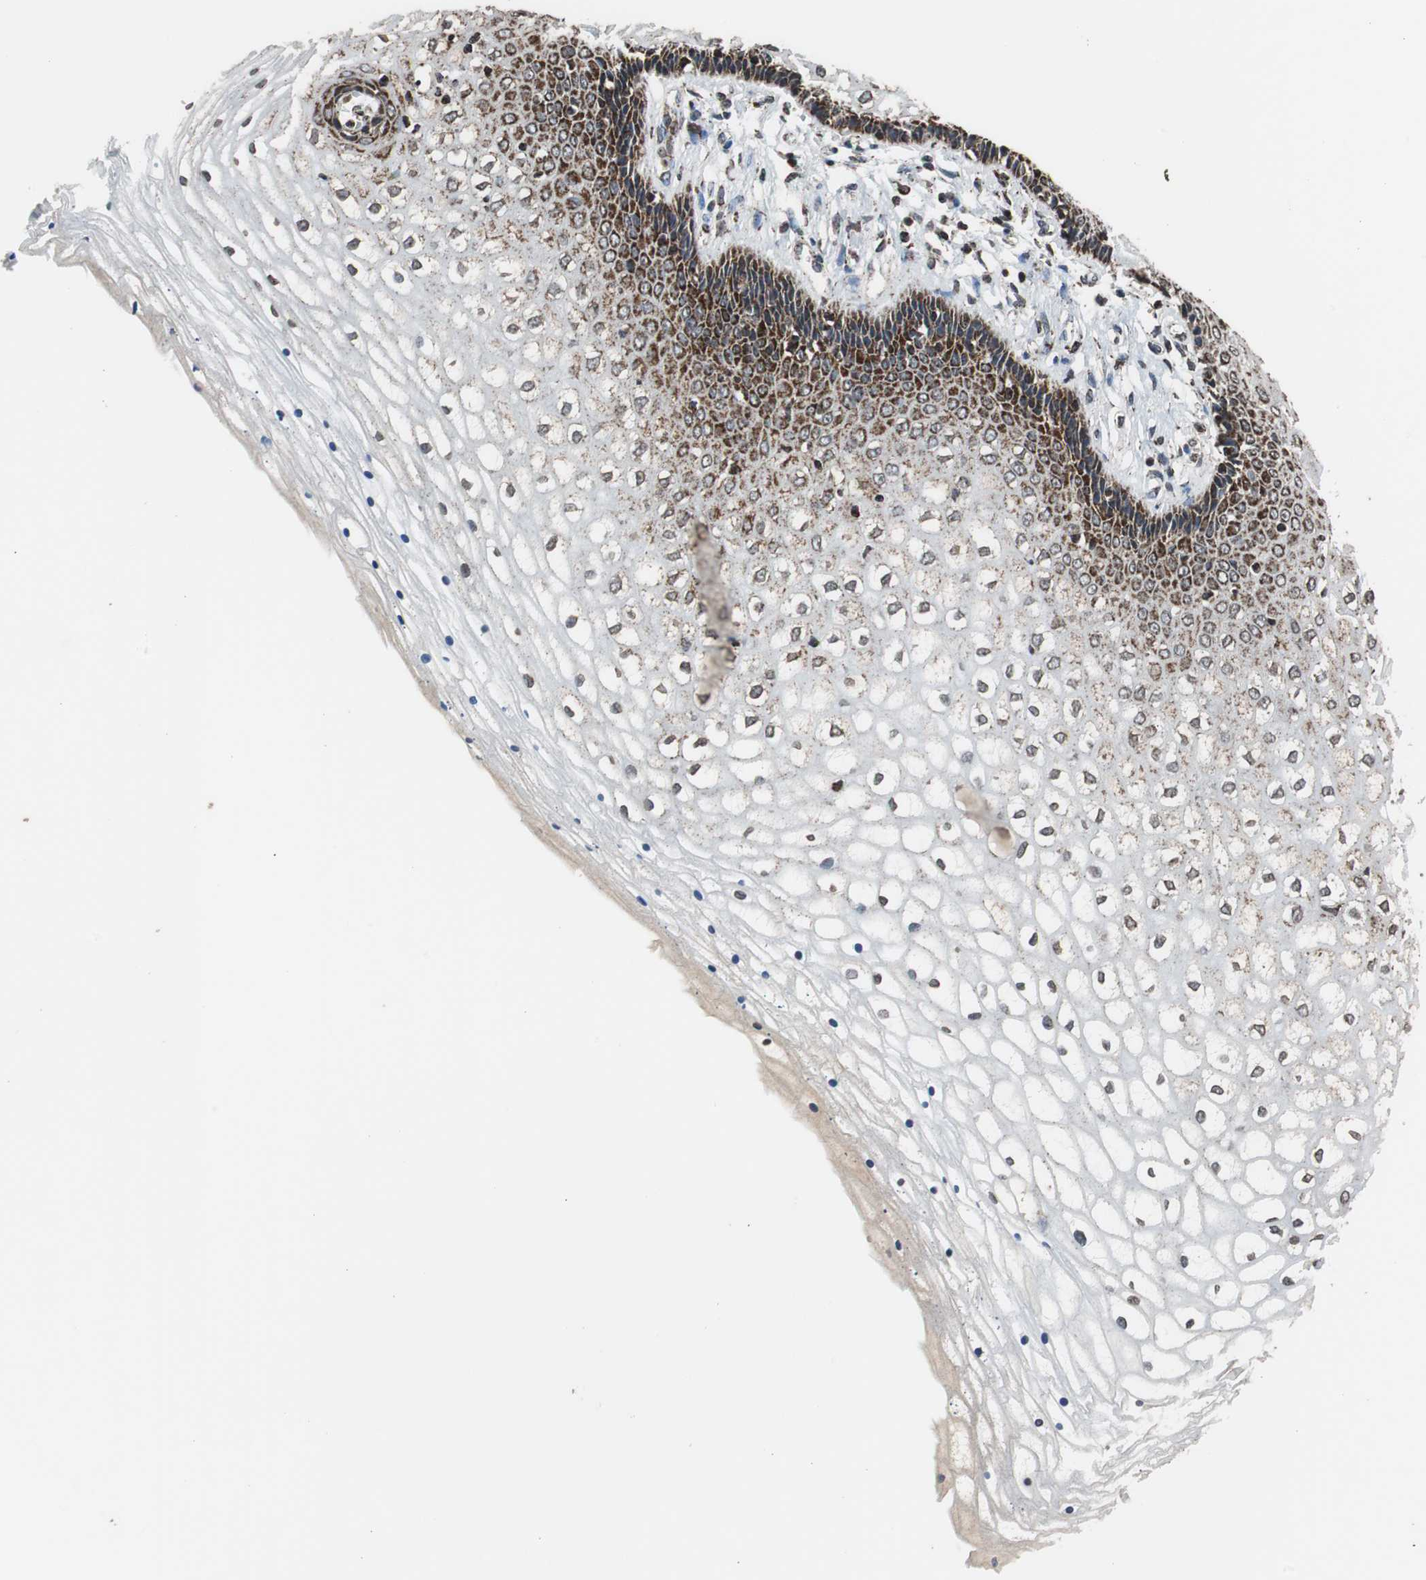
{"staining": {"intensity": "strong", "quantity": "25%-75%", "location": "cytoplasmic/membranous"}, "tissue": "vagina", "cell_type": "Squamous epithelial cells", "image_type": "normal", "snomed": [{"axis": "morphology", "description": "Normal tissue, NOS"}, {"axis": "topography", "description": "Soft tissue"}, {"axis": "topography", "description": "Vagina"}], "caption": "An IHC image of unremarkable tissue is shown. Protein staining in brown highlights strong cytoplasmic/membranous positivity in vagina within squamous epithelial cells. The staining was performed using DAB (3,3'-diaminobenzidine) to visualize the protein expression in brown, while the nuclei were stained in blue with hematoxylin (Magnification: 20x).", "gene": "HSPA9", "patient": {"sex": "female", "age": 61}}